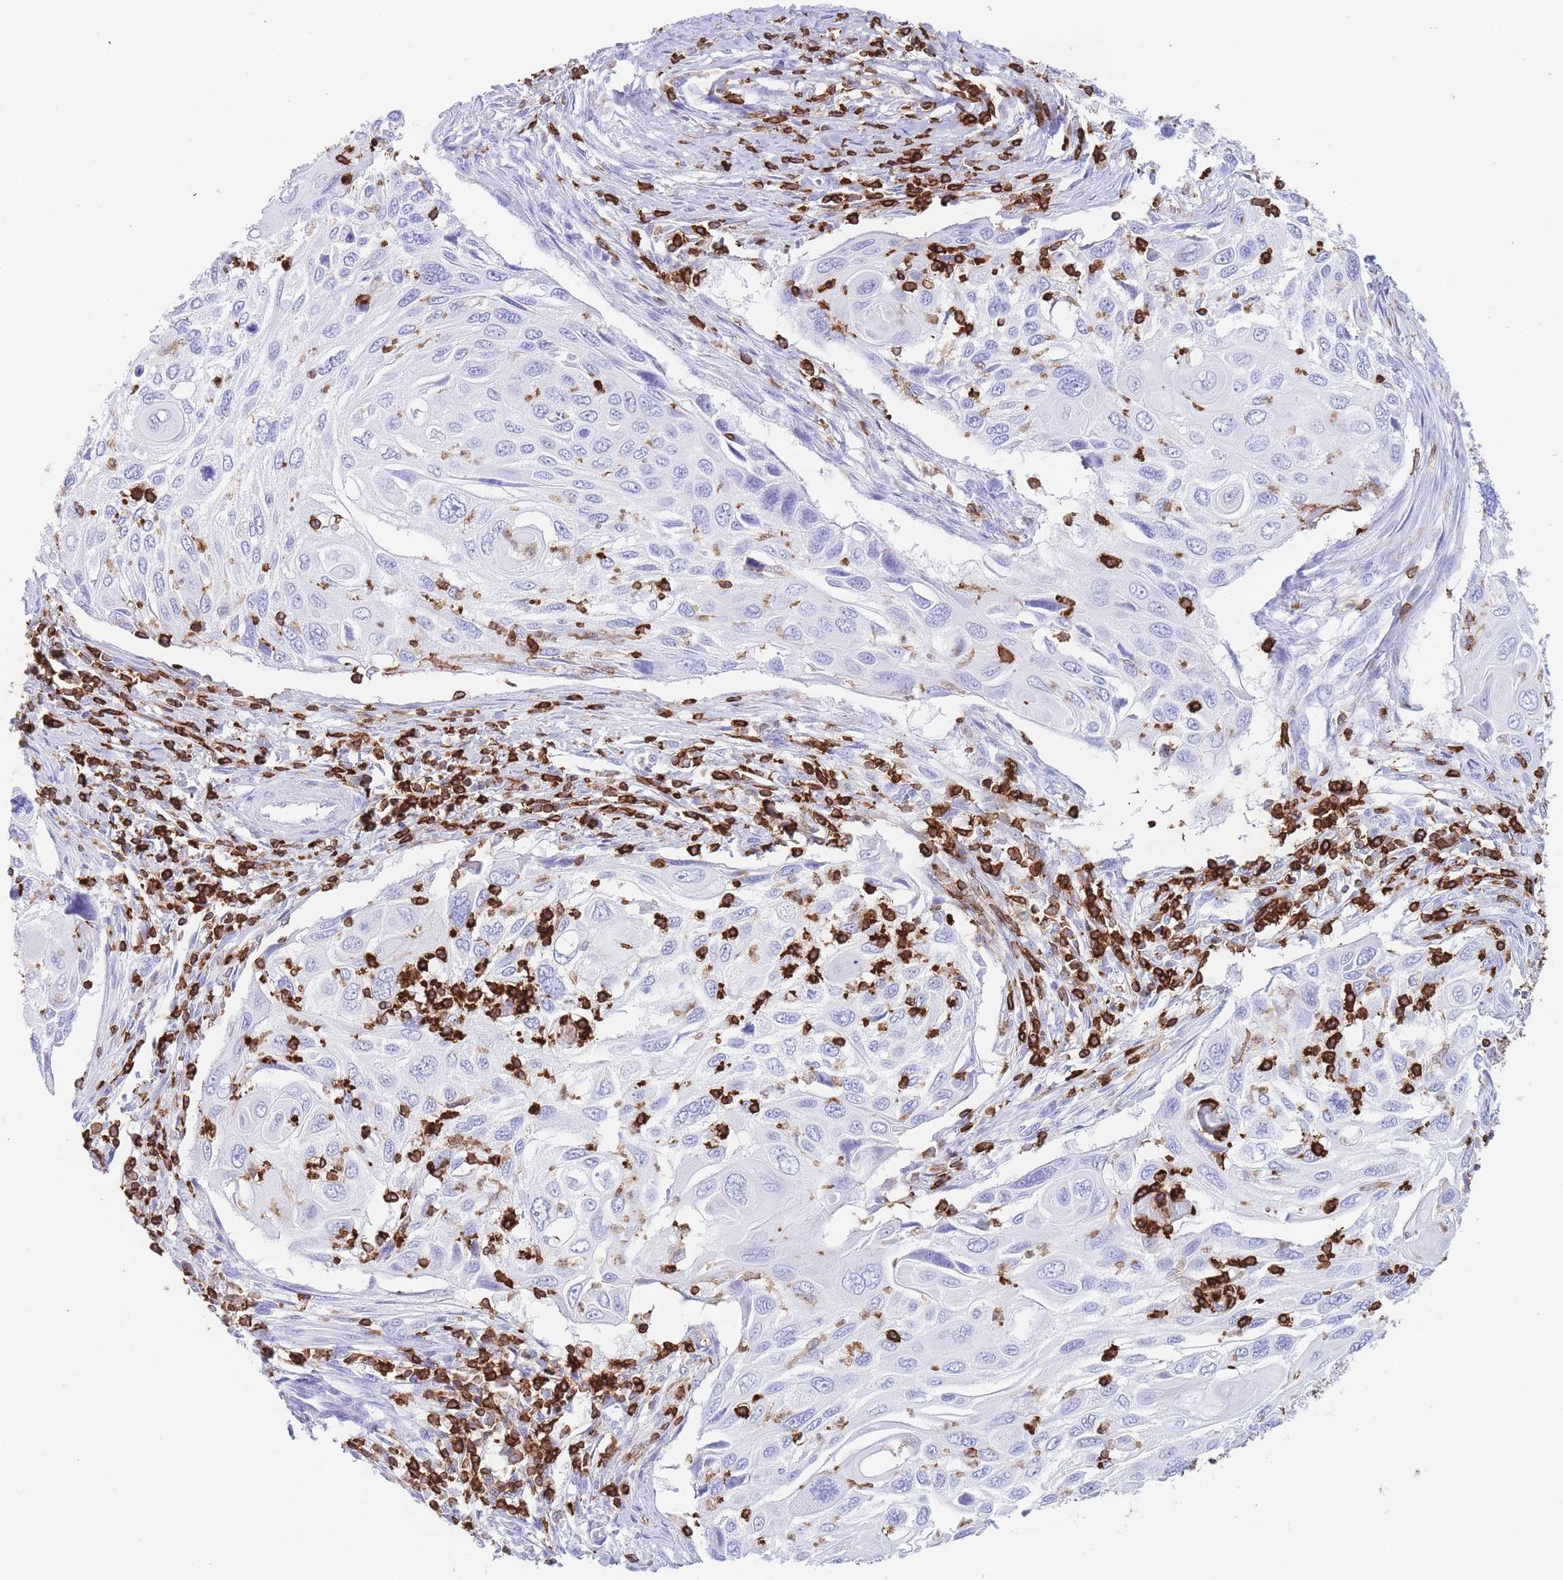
{"staining": {"intensity": "negative", "quantity": "none", "location": "none"}, "tissue": "cervical cancer", "cell_type": "Tumor cells", "image_type": "cancer", "snomed": [{"axis": "morphology", "description": "Squamous cell carcinoma, NOS"}, {"axis": "topography", "description": "Cervix"}], "caption": "A micrograph of human cervical squamous cell carcinoma is negative for staining in tumor cells.", "gene": "CORO1A", "patient": {"sex": "female", "age": 70}}